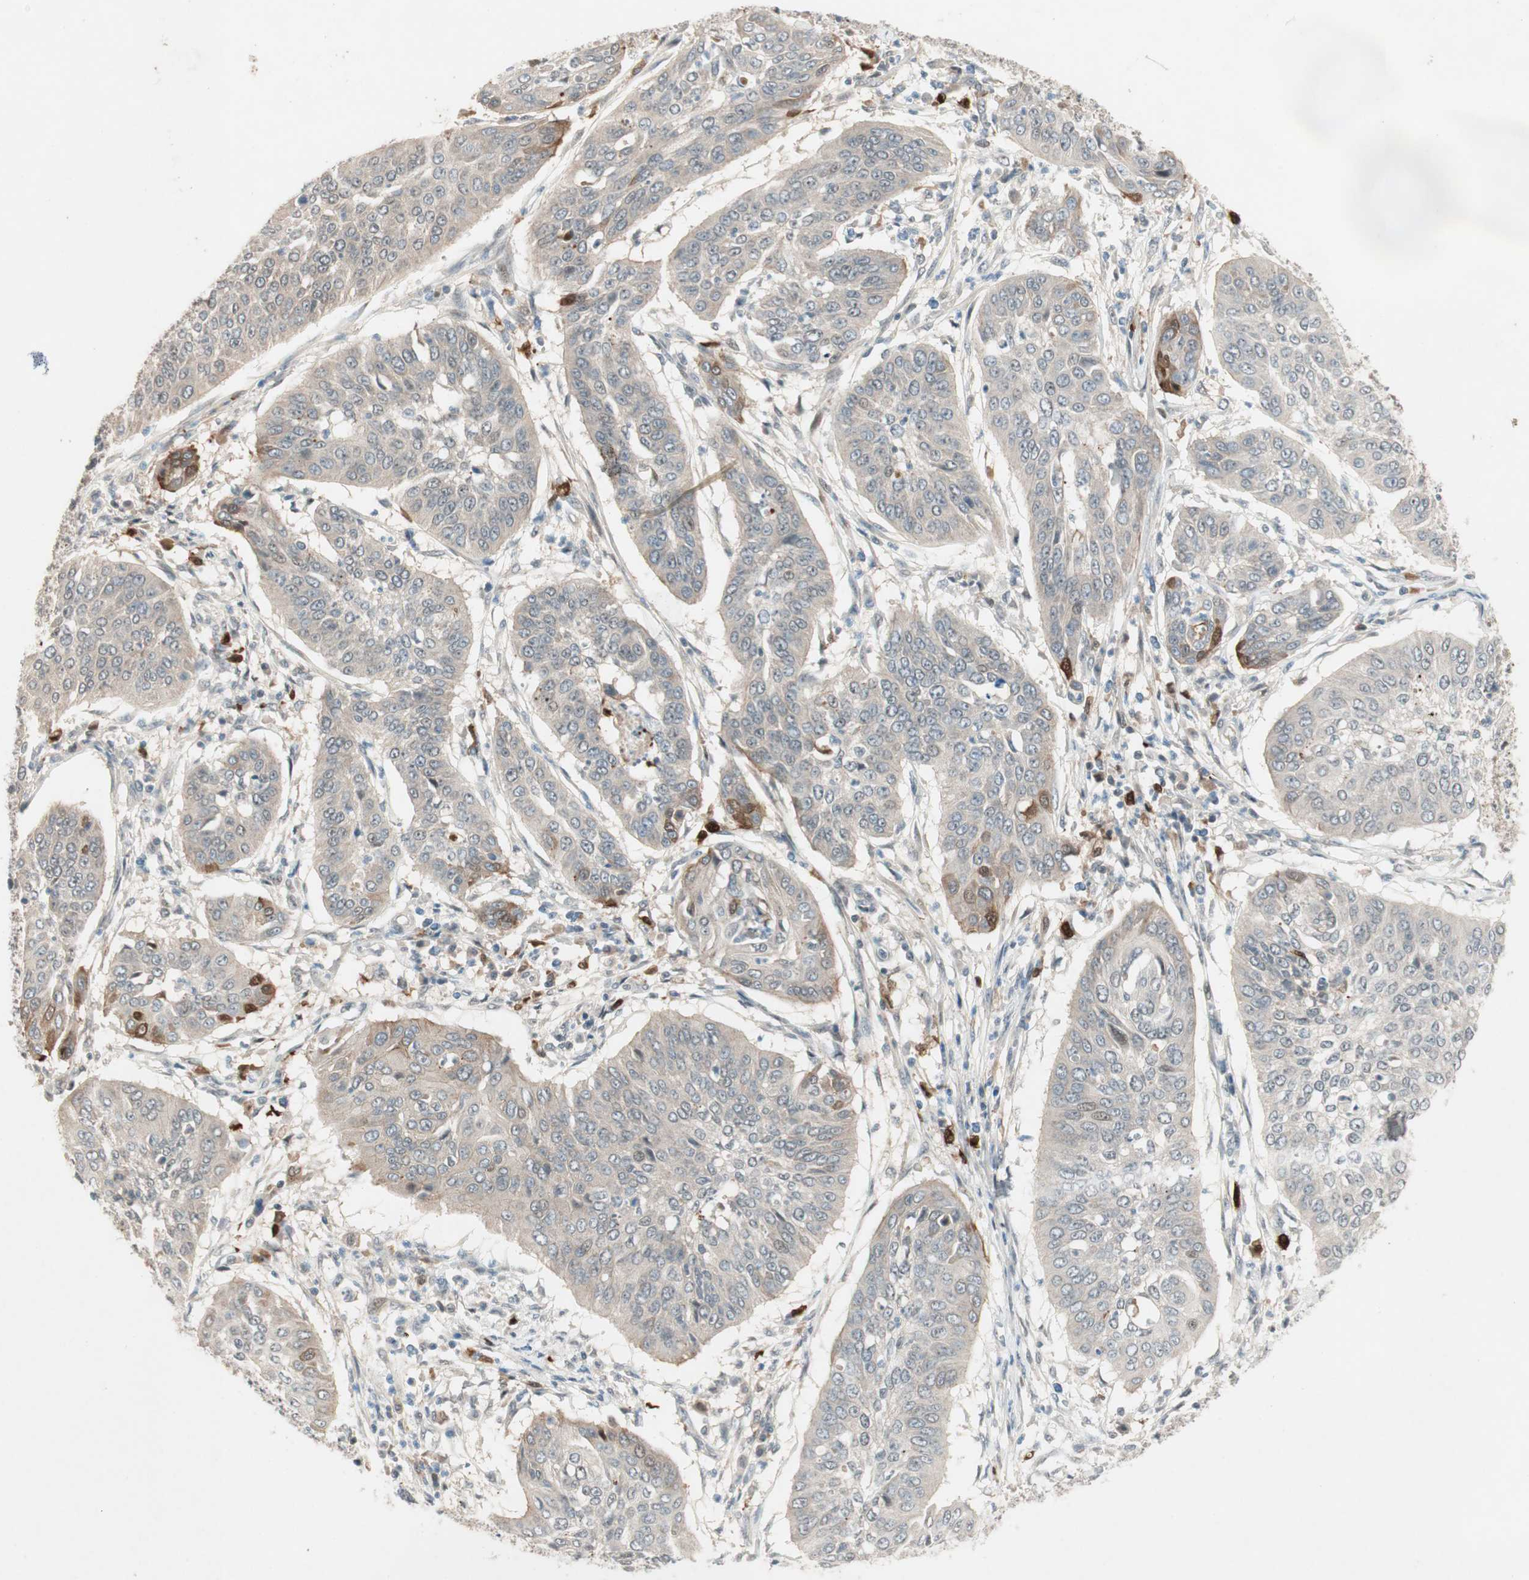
{"staining": {"intensity": "weak", "quantity": "25%-75%", "location": "cytoplasmic/membranous"}, "tissue": "cervical cancer", "cell_type": "Tumor cells", "image_type": "cancer", "snomed": [{"axis": "morphology", "description": "Normal tissue, NOS"}, {"axis": "morphology", "description": "Squamous cell carcinoma, NOS"}, {"axis": "topography", "description": "Cervix"}], "caption": "A brown stain labels weak cytoplasmic/membranous staining of a protein in cervical cancer (squamous cell carcinoma) tumor cells.", "gene": "RTL6", "patient": {"sex": "female", "age": 39}}